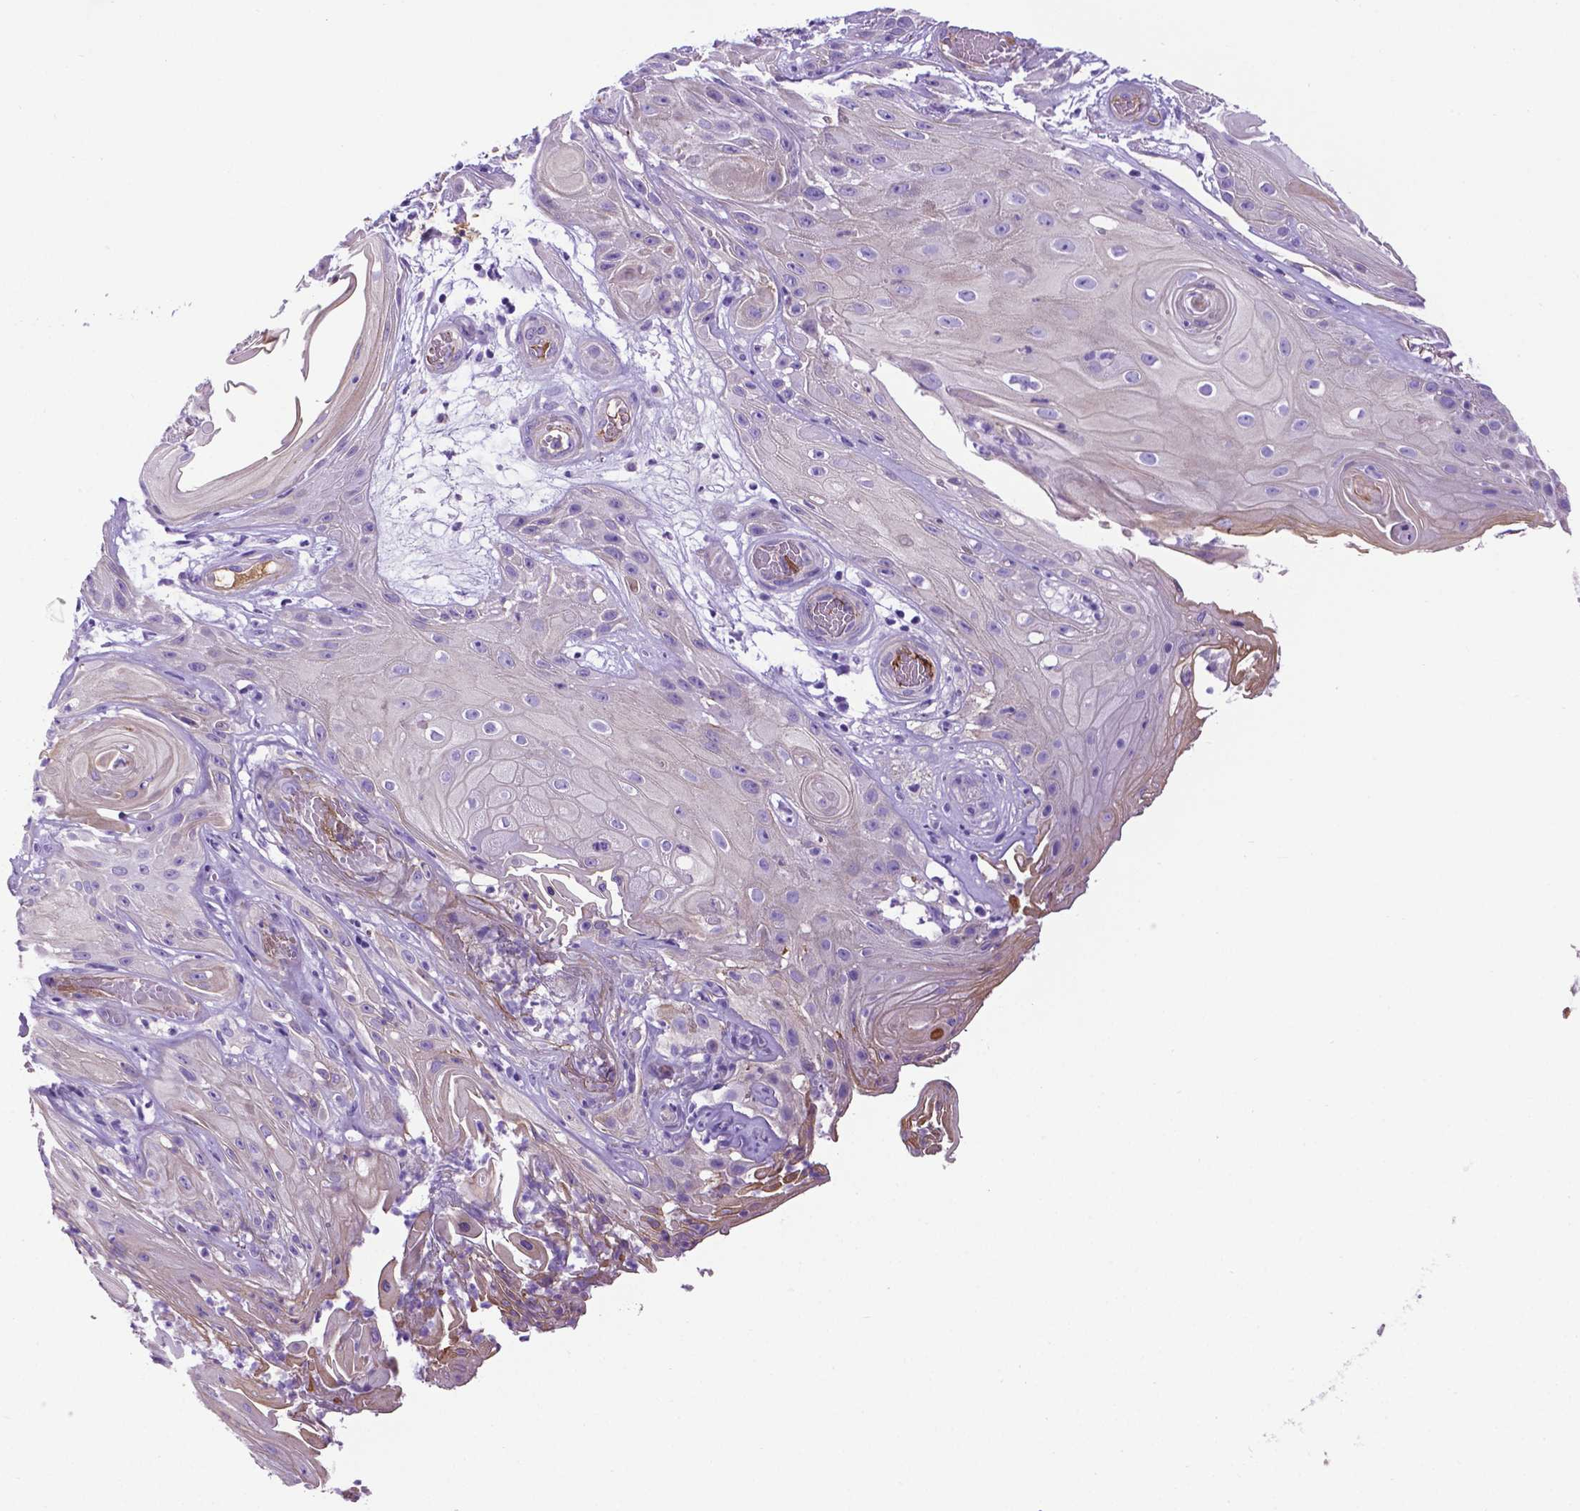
{"staining": {"intensity": "negative", "quantity": "none", "location": "none"}, "tissue": "skin cancer", "cell_type": "Tumor cells", "image_type": "cancer", "snomed": [{"axis": "morphology", "description": "Squamous cell carcinoma, NOS"}, {"axis": "topography", "description": "Skin"}], "caption": "High magnification brightfield microscopy of skin squamous cell carcinoma stained with DAB (brown) and counterstained with hematoxylin (blue): tumor cells show no significant positivity.", "gene": "APOE", "patient": {"sex": "male", "age": 62}}